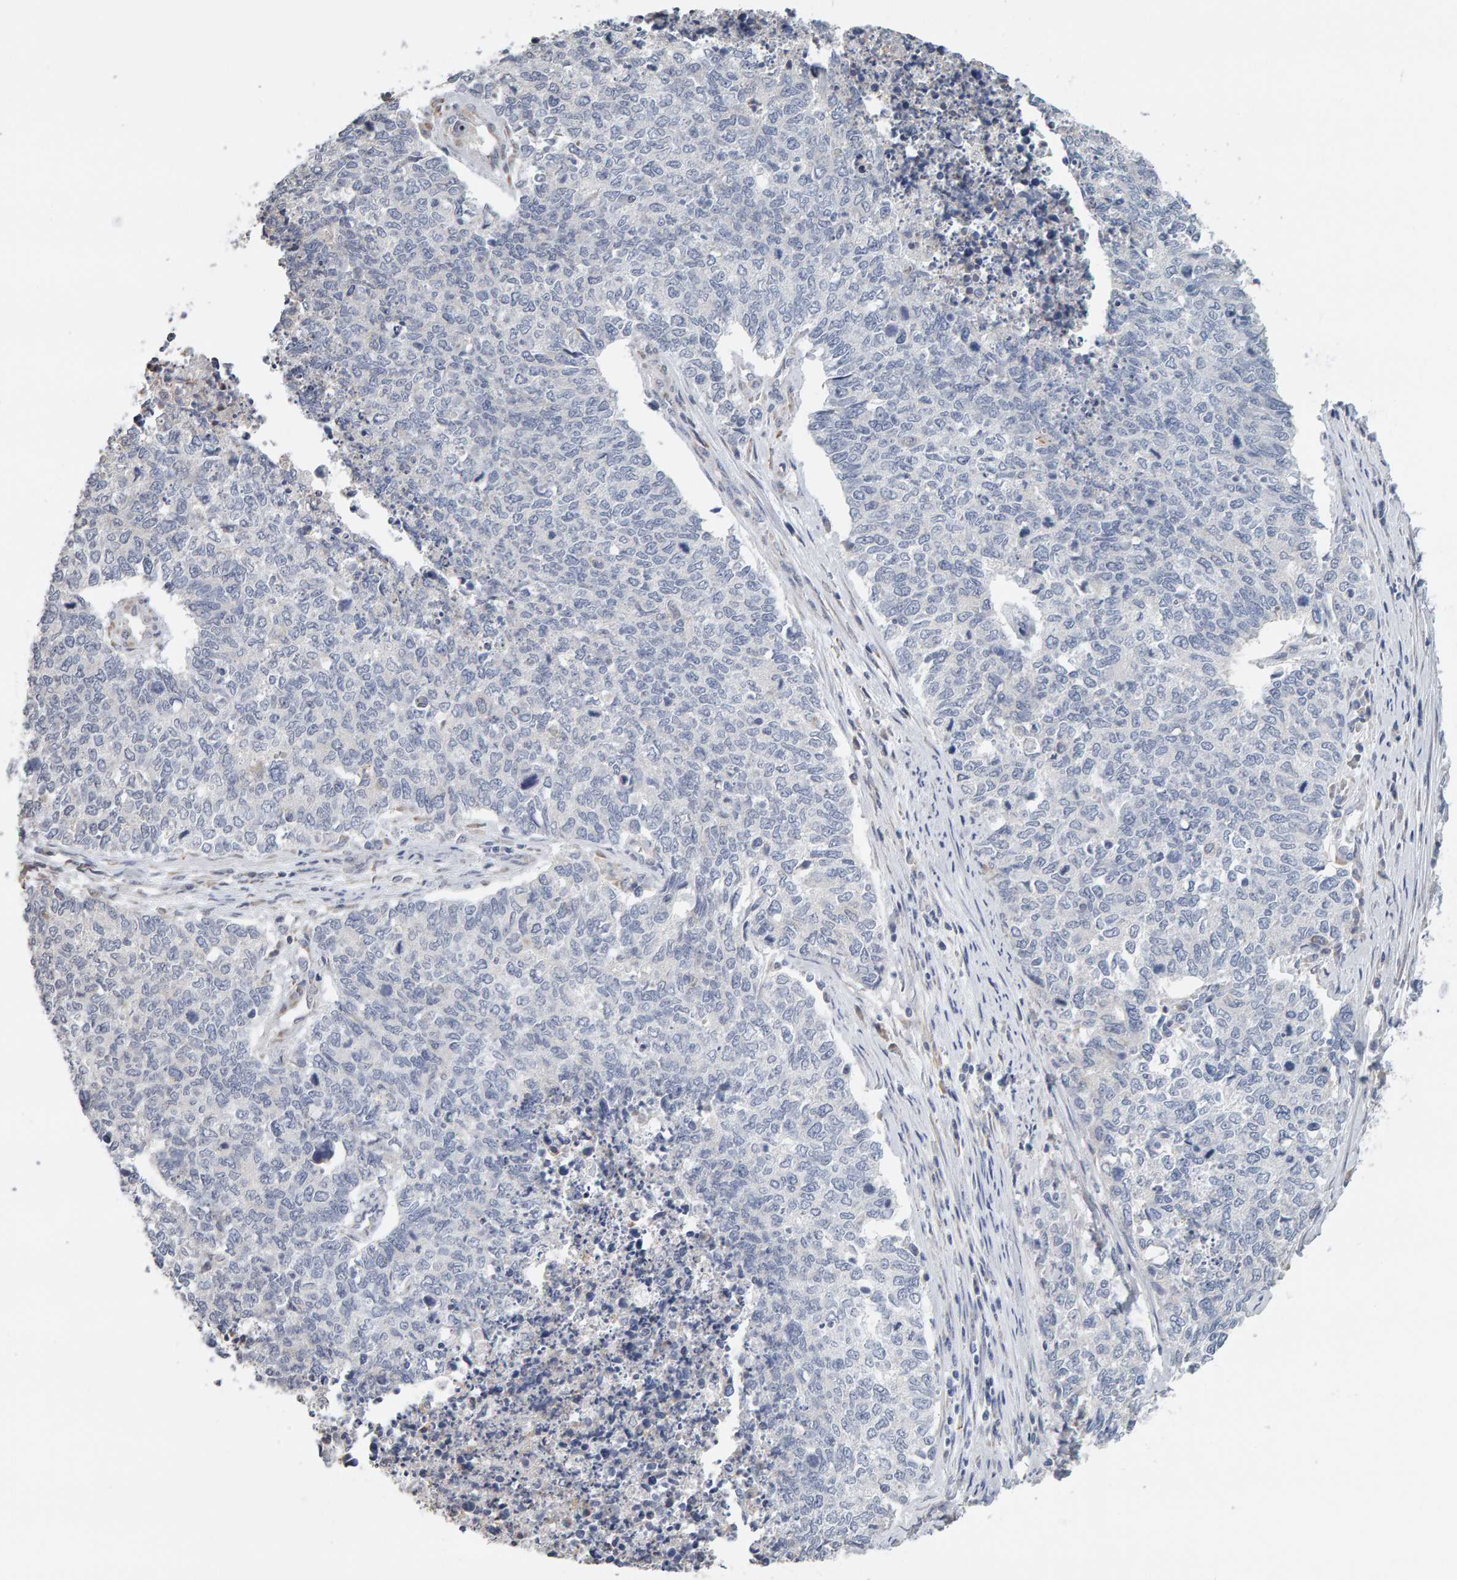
{"staining": {"intensity": "negative", "quantity": "none", "location": "none"}, "tissue": "cervical cancer", "cell_type": "Tumor cells", "image_type": "cancer", "snomed": [{"axis": "morphology", "description": "Squamous cell carcinoma, NOS"}, {"axis": "topography", "description": "Cervix"}], "caption": "Immunohistochemistry photomicrograph of human cervical cancer stained for a protein (brown), which reveals no positivity in tumor cells.", "gene": "ADHFE1", "patient": {"sex": "female", "age": 63}}